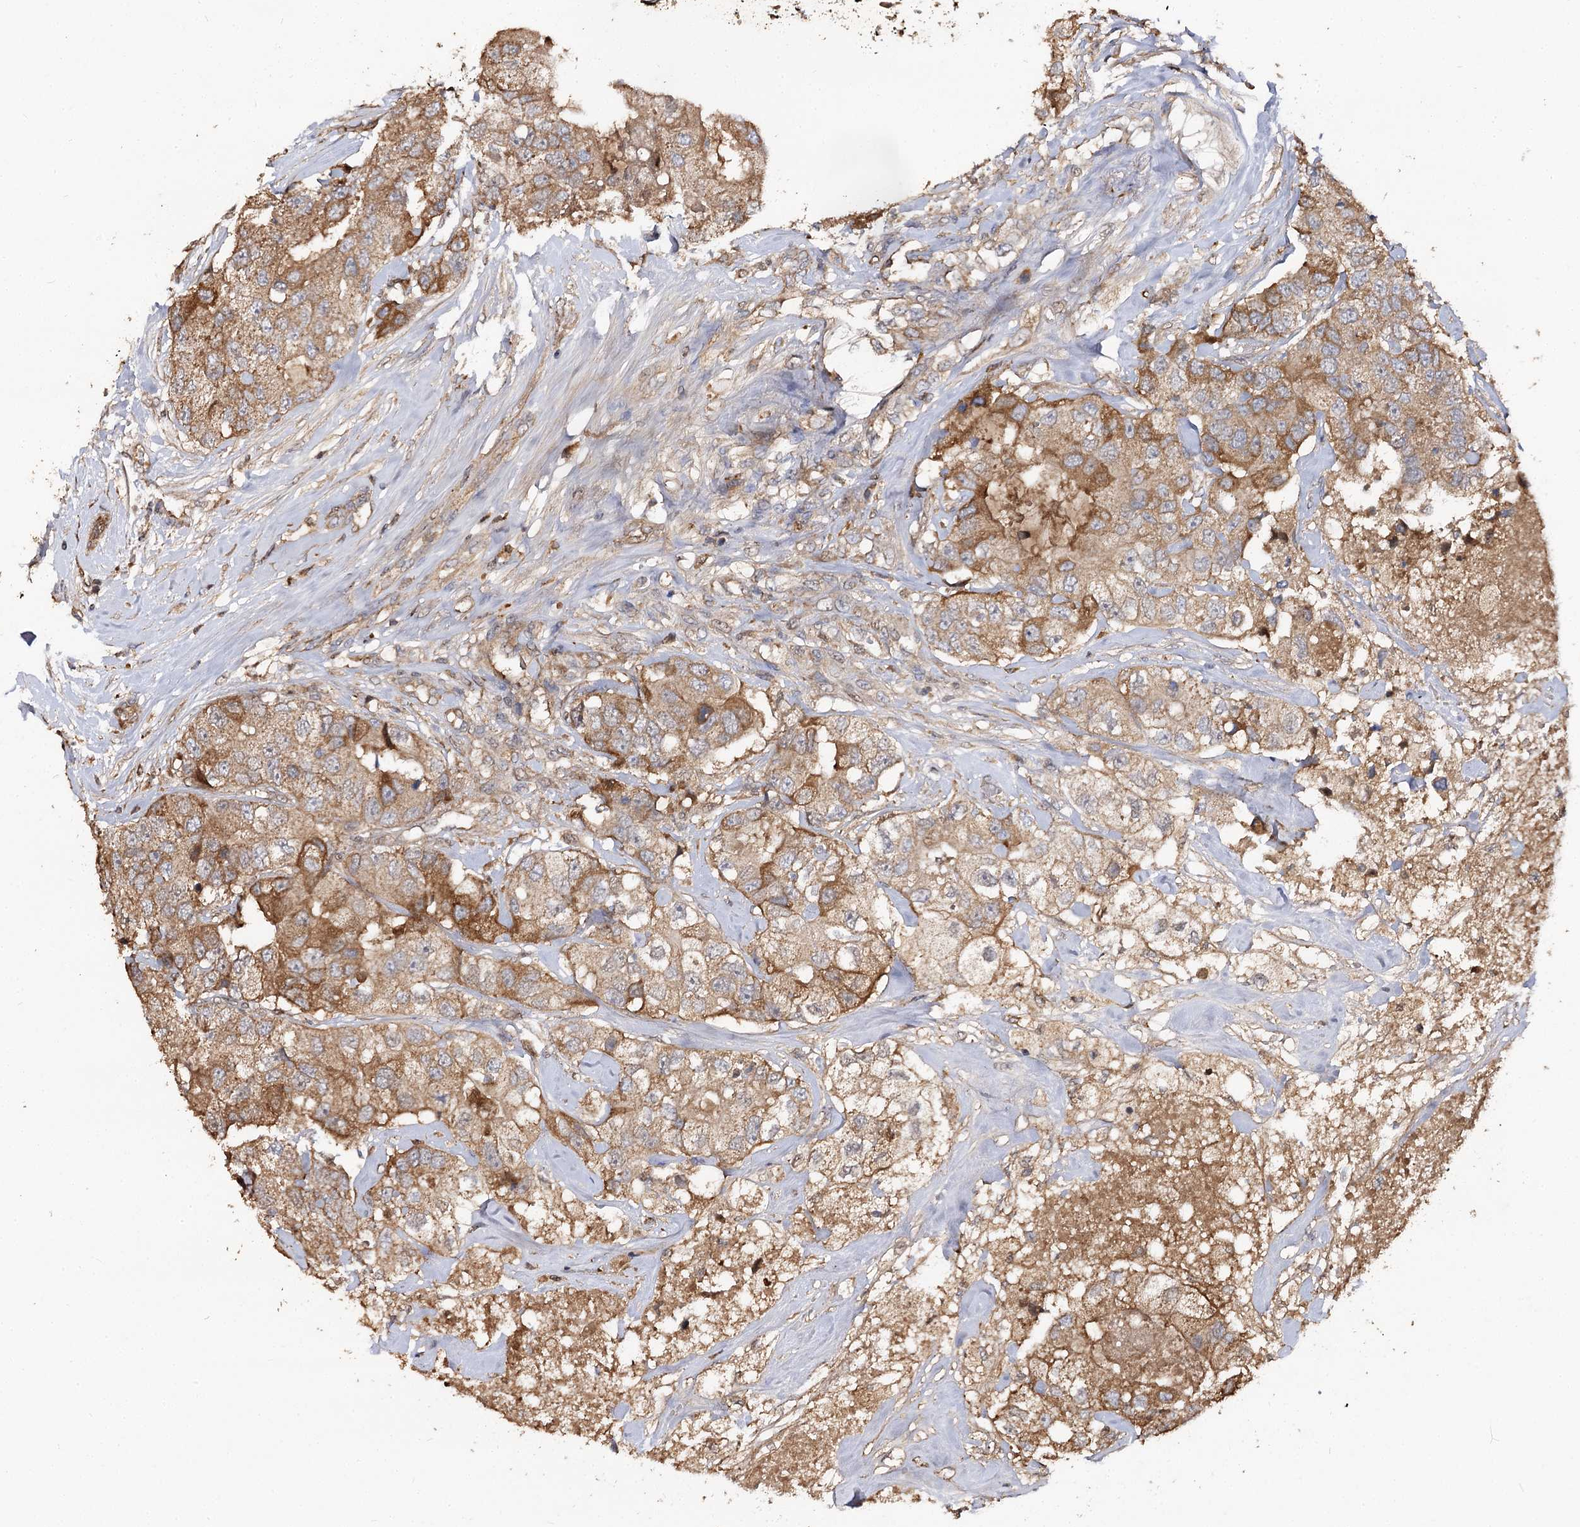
{"staining": {"intensity": "moderate", "quantity": ">75%", "location": "cytoplasmic/membranous"}, "tissue": "breast cancer", "cell_type": "Tumor cells", "image_type": "cancer", "snomed": [{"axis": "morphology", "description": "Duct carcinoma"}, {"axis": "topography", "description": "Breast"}], "caption": "Breast infiltrating ductal carcinoma was stained to show a protein in brown. There is medium levels of moderate cytoplasmic/membranous positivity in about >75% of tumor cells. (DAB IHC with brightfield microscopy, high magnification).", "gene": "ARL13A", "patient": {"sex": "female", "age": 62}}